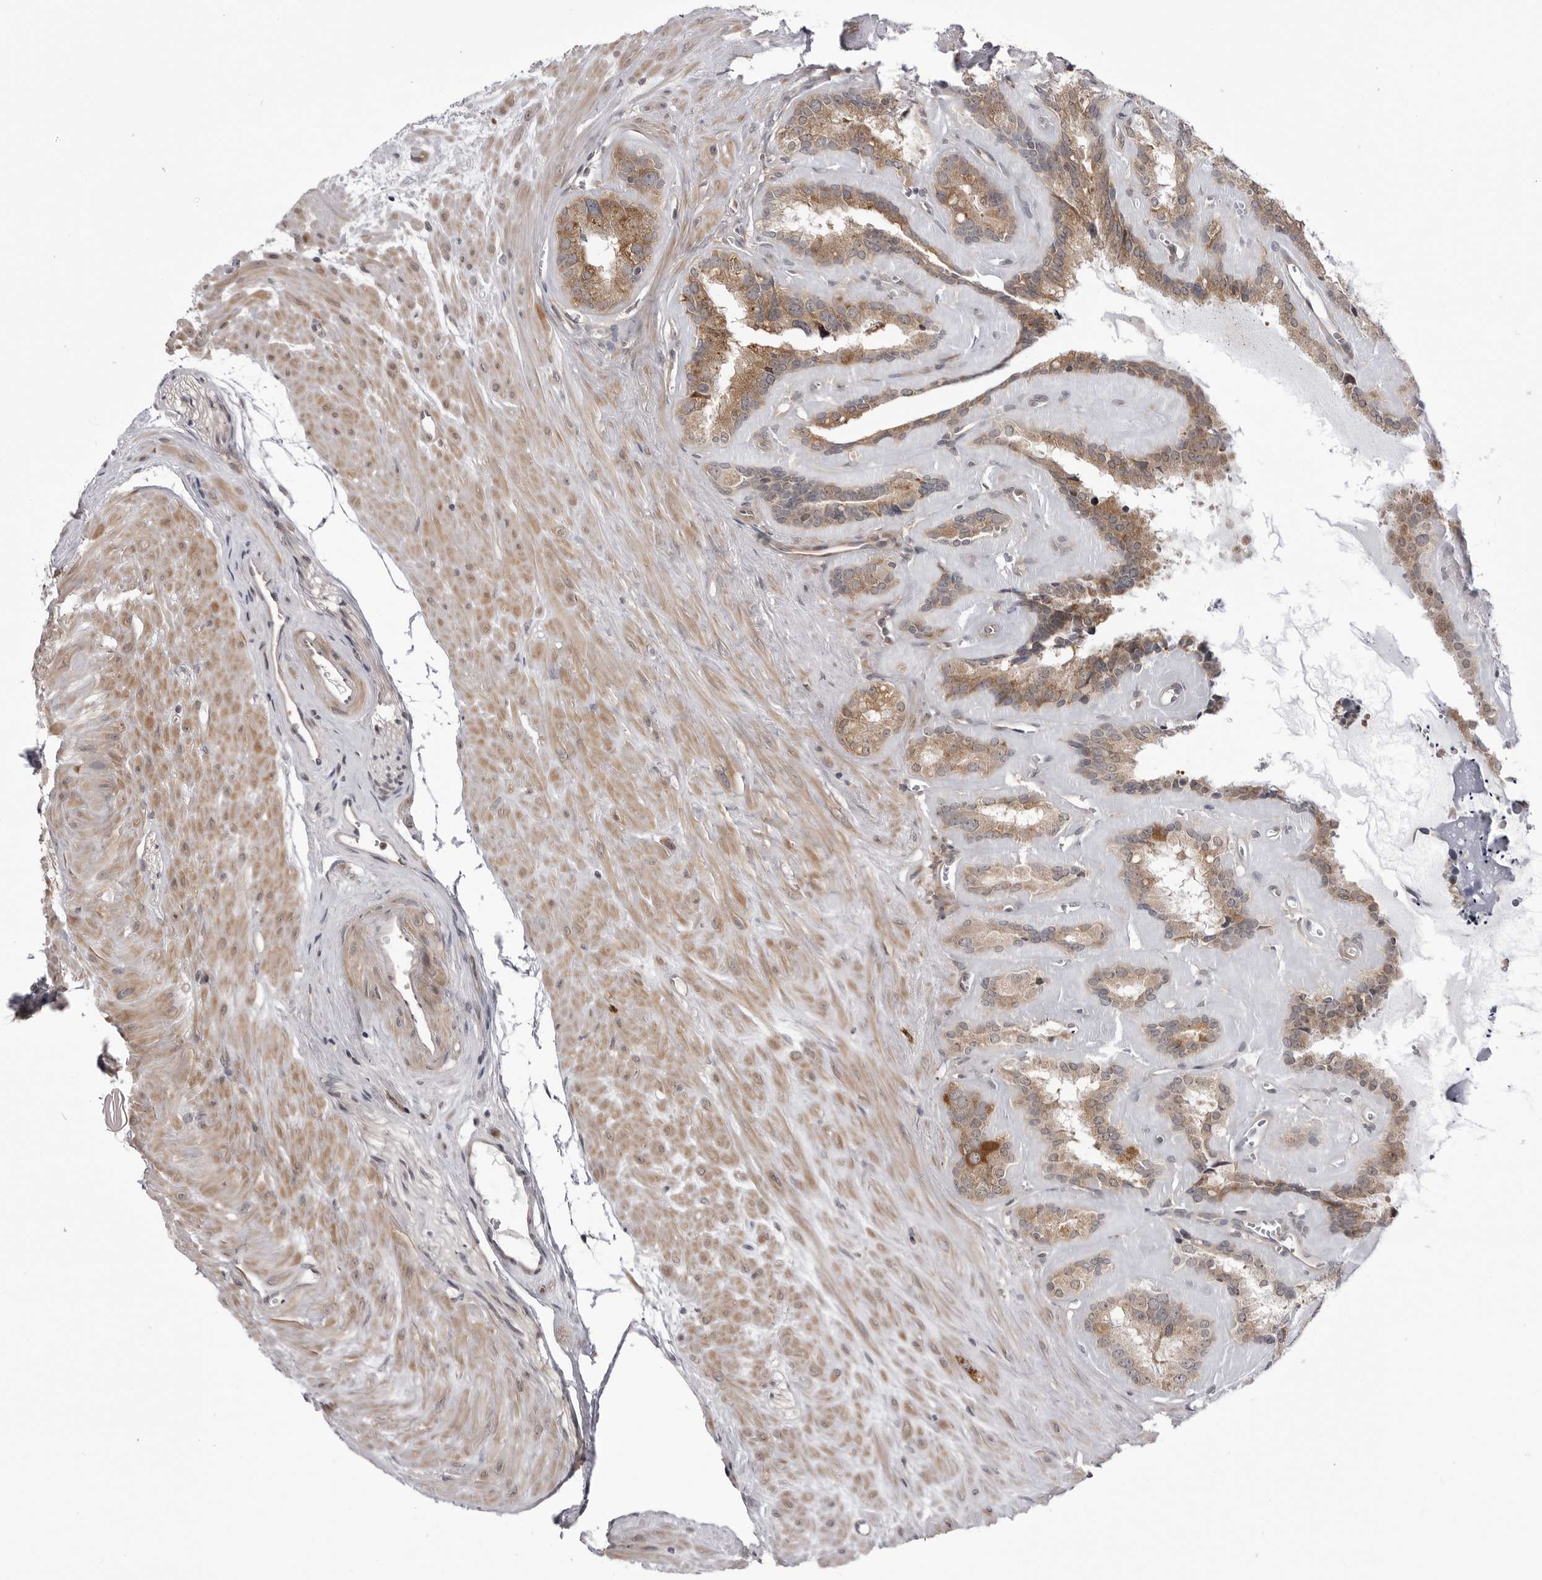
{"staining": {"intensity": "moderate", "quantity": ">75%", "location": "cytoplasmic/membranous"}, "tissue": "seminal vesicle", "cell_type": "Glandular cells", "image_type": "normal", "snomed": [{"axis": "morphology", "description": "Normal tissue, NOS"}, {"axis": "topography", "description": "Prostate"}, {"axis": "topography", "description": "Seminal veicle"}], "caption": "Seminal vesicle stained with DAB (3,3'-diaminobenzidine) immunohistochemistry (IHC) reveals medium levels of moderate cytoplasmic/membranous staining in approximately >75% of glandular cells.", "gene": "CCDC18", "patient": {"sex": "male", "age": 59}}